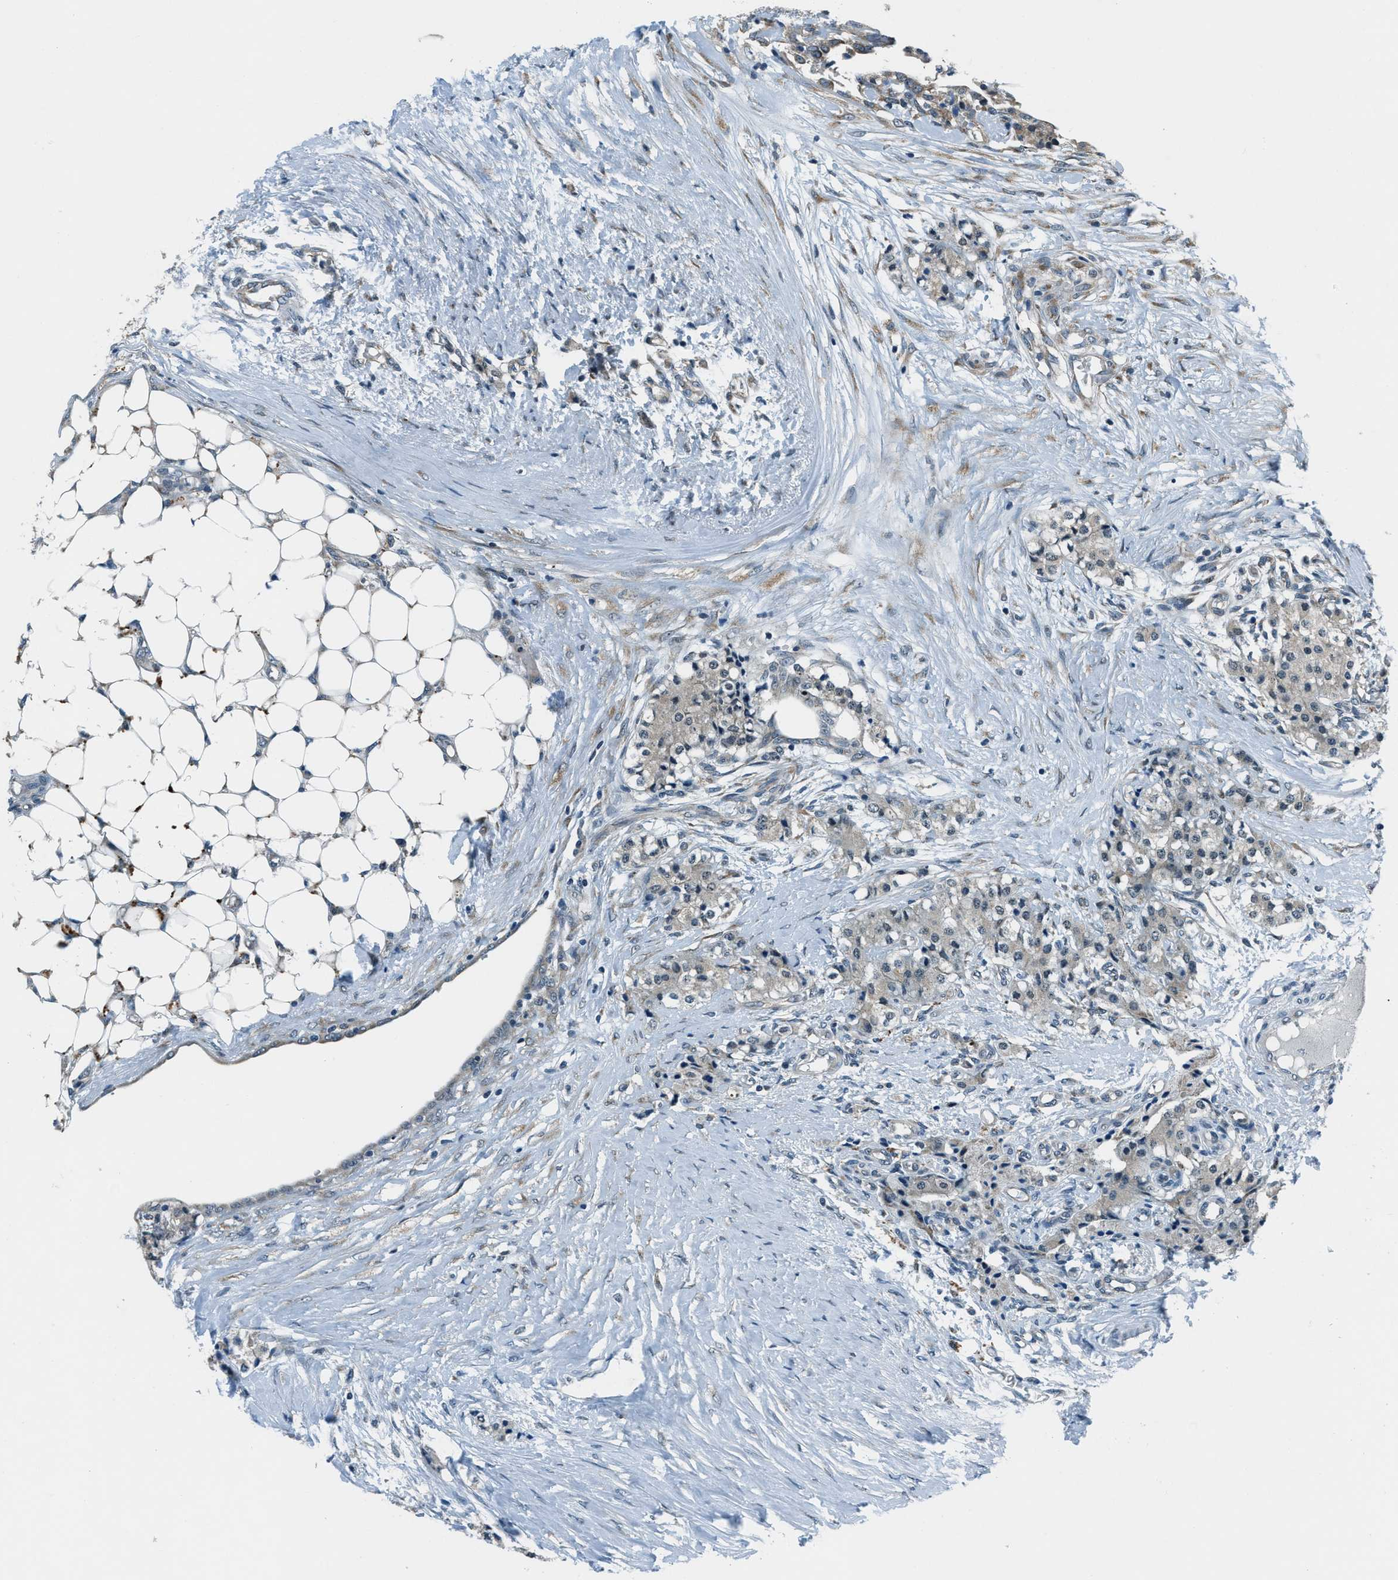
{"staining": {"intensity": "negative", "quantity": "none", "location": "none"}, "tissue": "carcinoid", "cell_type": "Tumor cells", "image_type": "cancer", "snomed": [{"axis": "morphology", "description": "Carcinoid, malignant, NOS"}, {"axis": "topography", "description": "Colon"}], "caption": "This is an IHC micrograph of carcinoid (malignant). There is no positivity in tumor cells.", "gene": "GINM1", "patient": {"sex": "female", "age": 52}}